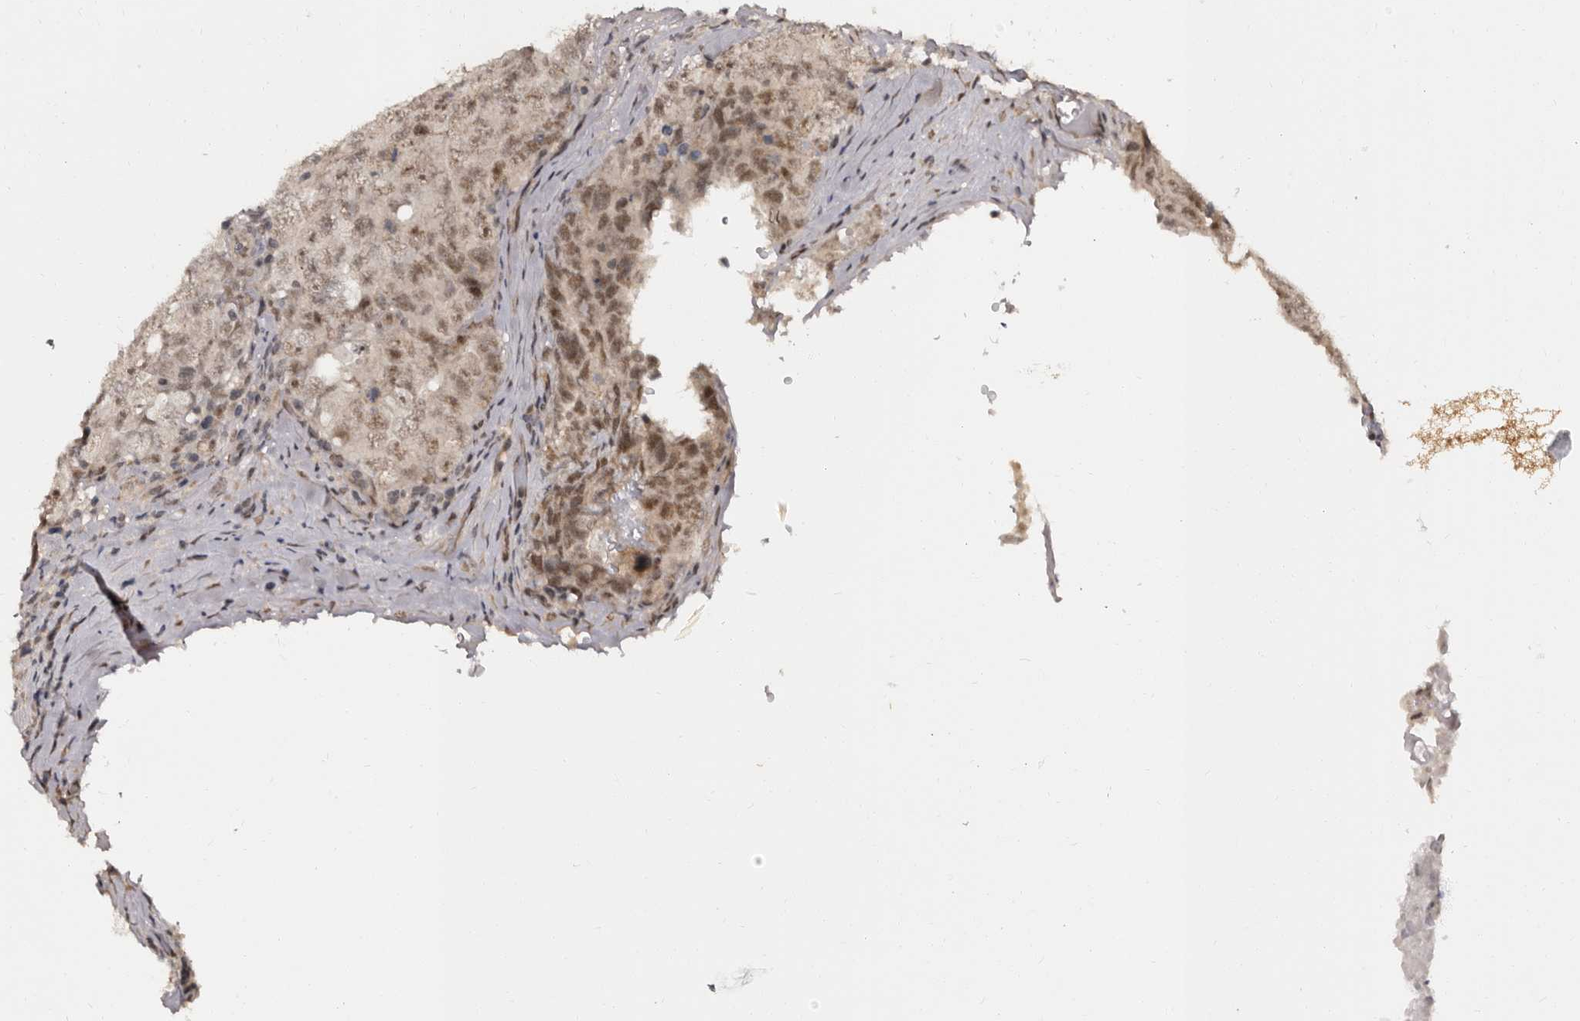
{"staining": {"intensity": "moderate", "quantity": ">75%", "location": "nuclear"}, "tissue": "testis cancer", "cell_type": "Tumor cells", "image_type": "cancer", "snomed": [{"axis": "morphology", "description": "Carcinoma, Embryonal, NOS"}, {"axis": "topography", "description": "Testis"}], "caption": "Human embryonal carcinoma (testis) stained with a brown dye displays moderate nuclear positive expression in about >75% of tumor cells.", "gene": "TBC1D22B", "patient": {"sex": "male", "age": 26}}